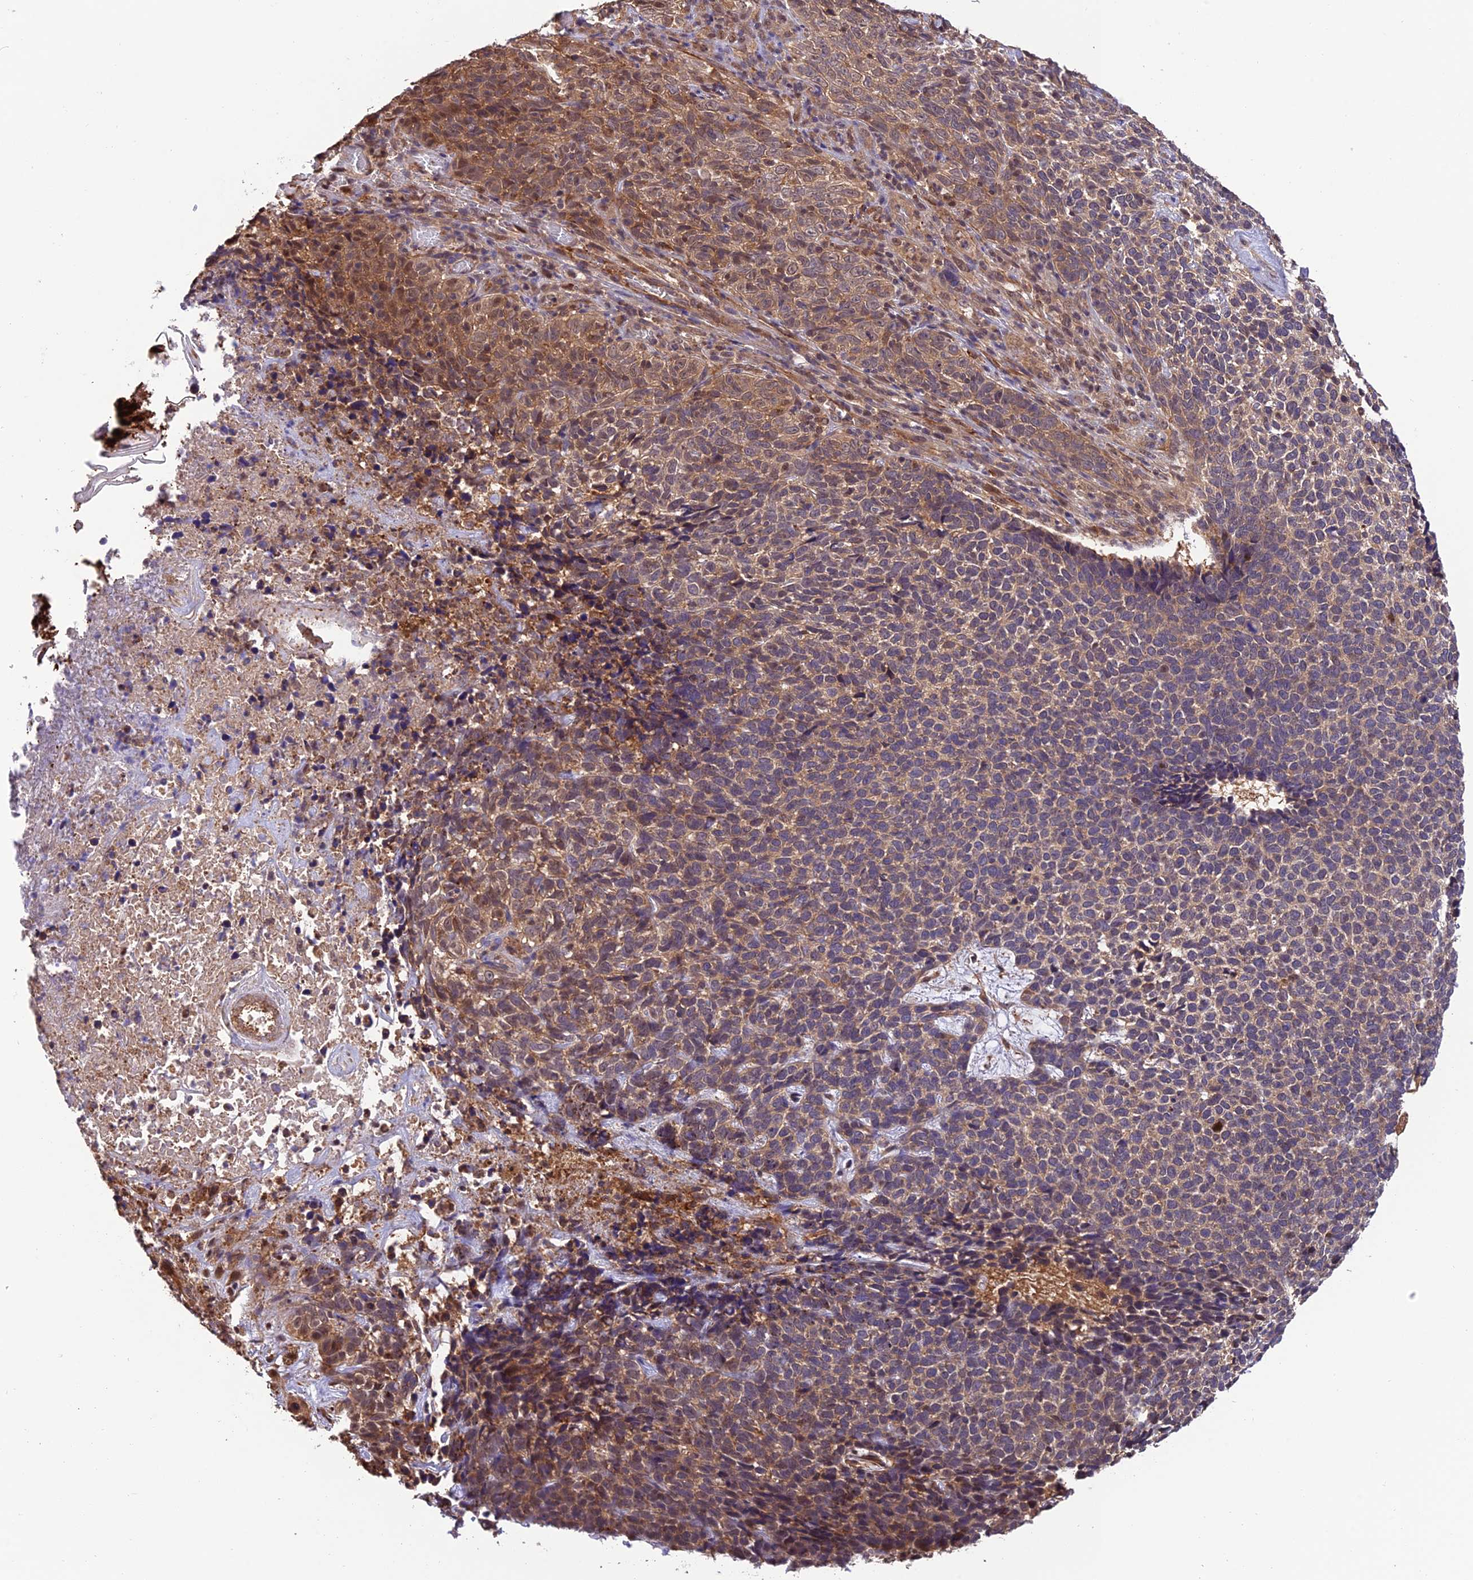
{"staining": {"intensity": "weak", "quantity": ">75%", "location": "cytoplasmic/membranous"}, "tissue": "skin cancer", "cell_type": "Tumor cells", "image_type": "cancer", "snomed": [{"axis": "morphology", "description": "Basal cell carcinoma"}, {"axis": "topography", "description": "Skin"}], "caption": "Weak cytoplasmic/membranous positivity is appreciated in about >75% of tumor cells in skin cancer.", "gene": "PSMB3", "patient": {"sex": "female", "age": 84}}